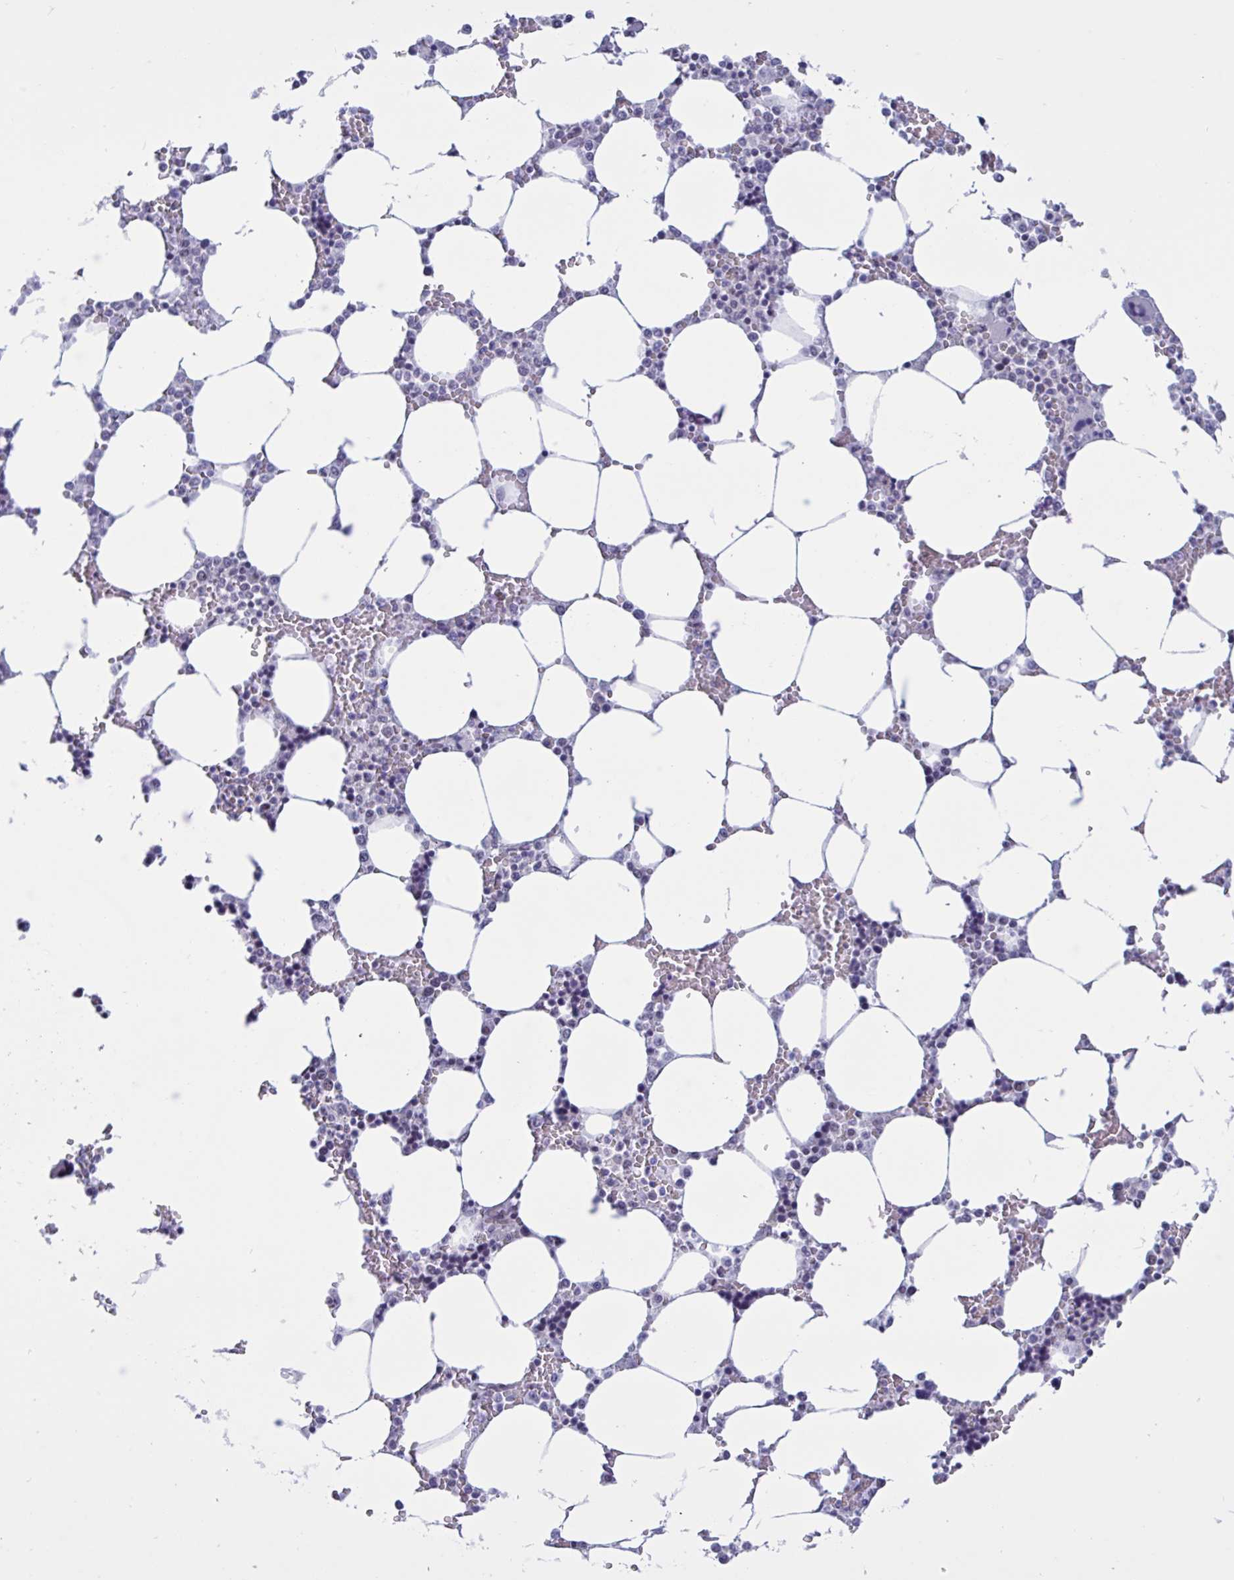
{"staining": {"intensity": "negative", "quantity": "none", "location": "none"}, "tissue": "bone marrow", "cell_type": "Hematopoietic cells", "image_type": "normal", "snomed": [{"axis": "morphology", "description": "Normal tissue, NOS"}, {"axis": "topography", "description": "Bone marrow"}], "caption": "IHC of benign bone marrow demonstrates no positivity in hematopoietic cells.", "gene": "PPP1R10", "patient": {"sex": "male", "age": 64}}